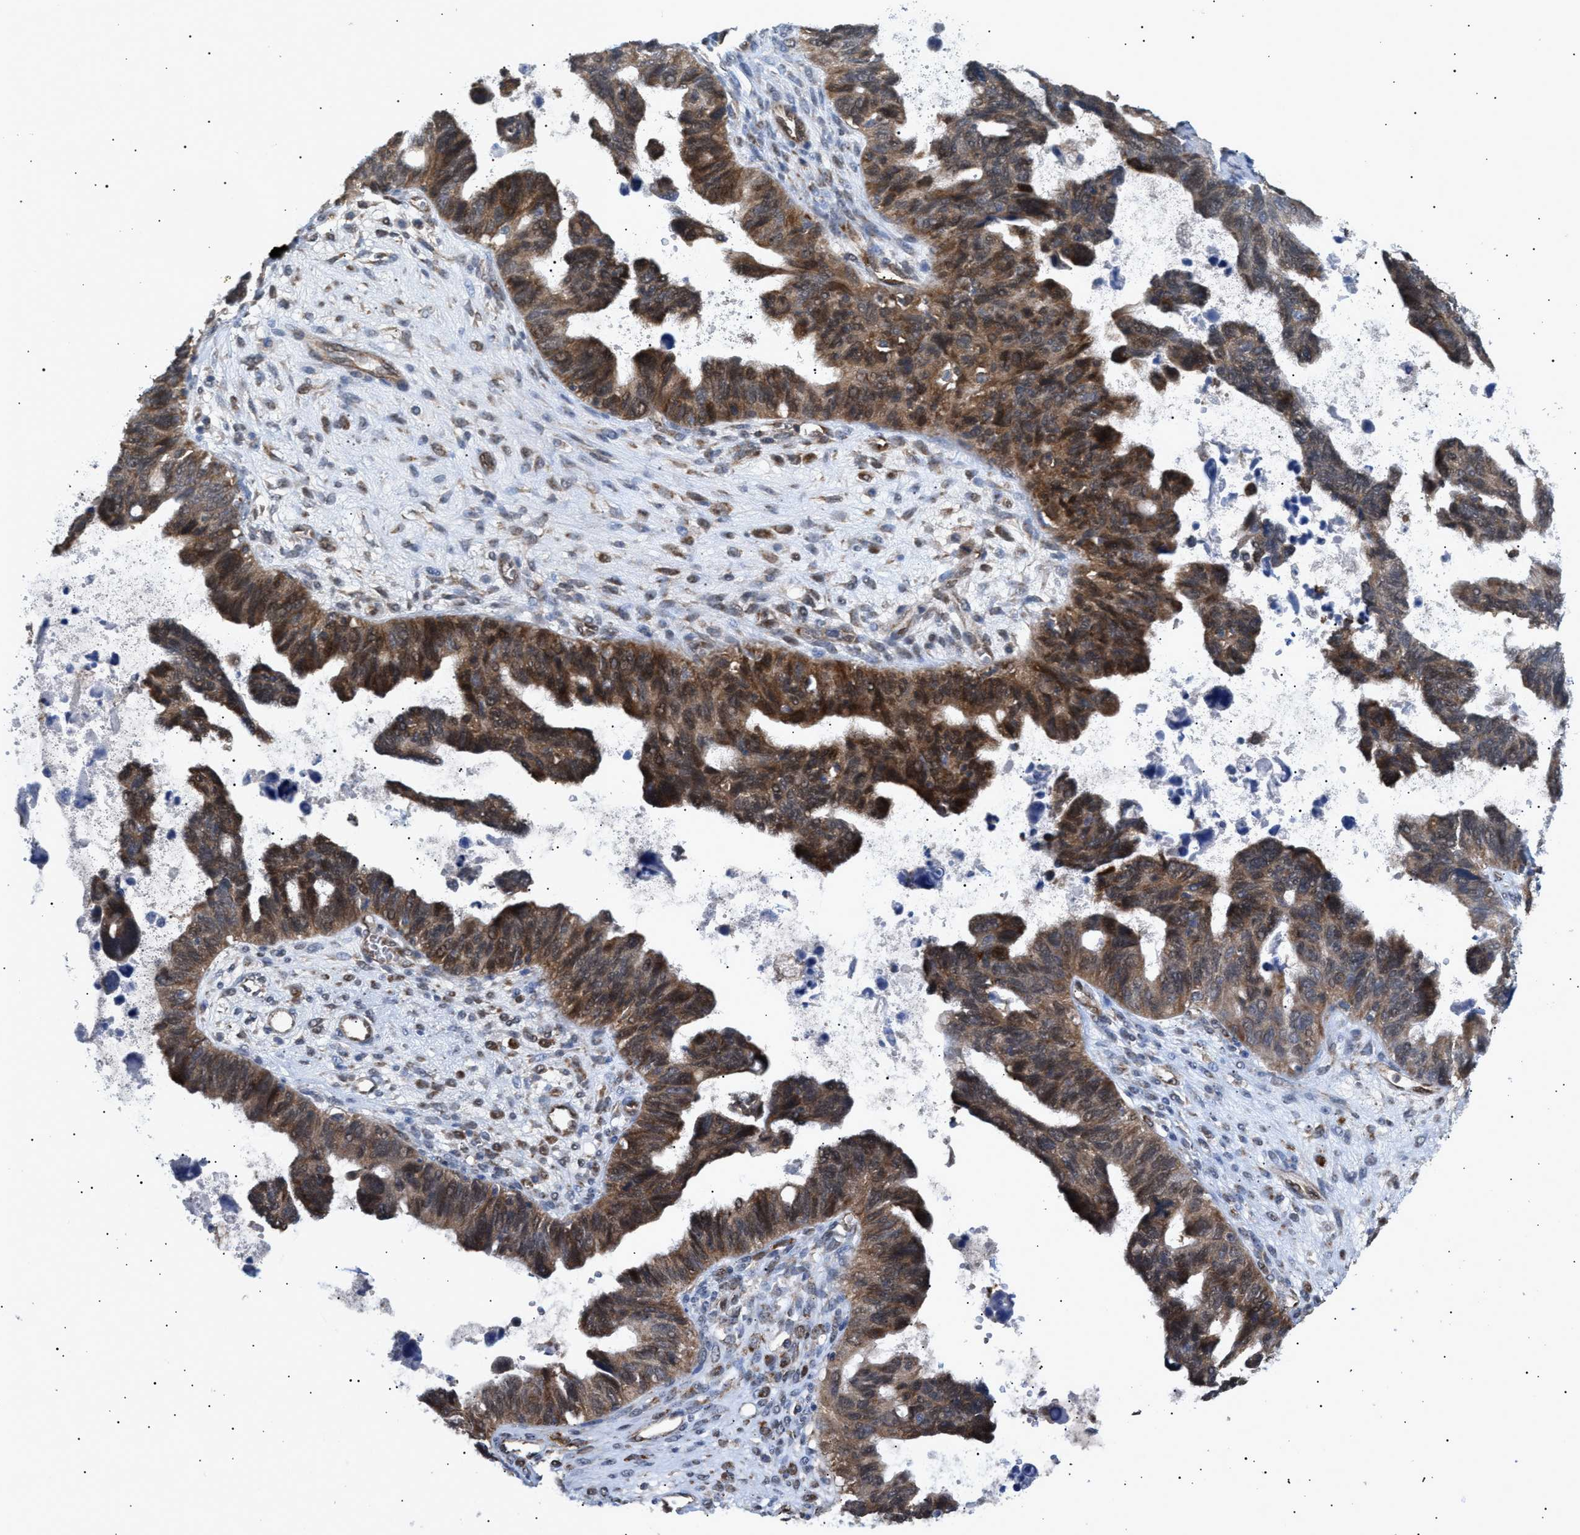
{"staining": {"intensity": "strong", "quantity": ">75%", "location": "cytoplasmic/membranous"}, "tissue": "ovarian cancer", "cell_type": "Tumor cells", "image_type": "cancer", "snomed": [{"axis": "morphology", "description": "Cystadenocarcinoma, serous, NOS"}, {"axis": "topography", "description": "Ovary"}], "caption": "Protein staining demonstrates strong cytoplasmic/membranous expression in about >75% of tumor cells in serous cystadenocarcinoma (ovarian).", "gene": "SIRT5", "patient": {"sex": "female", "age": 79}}